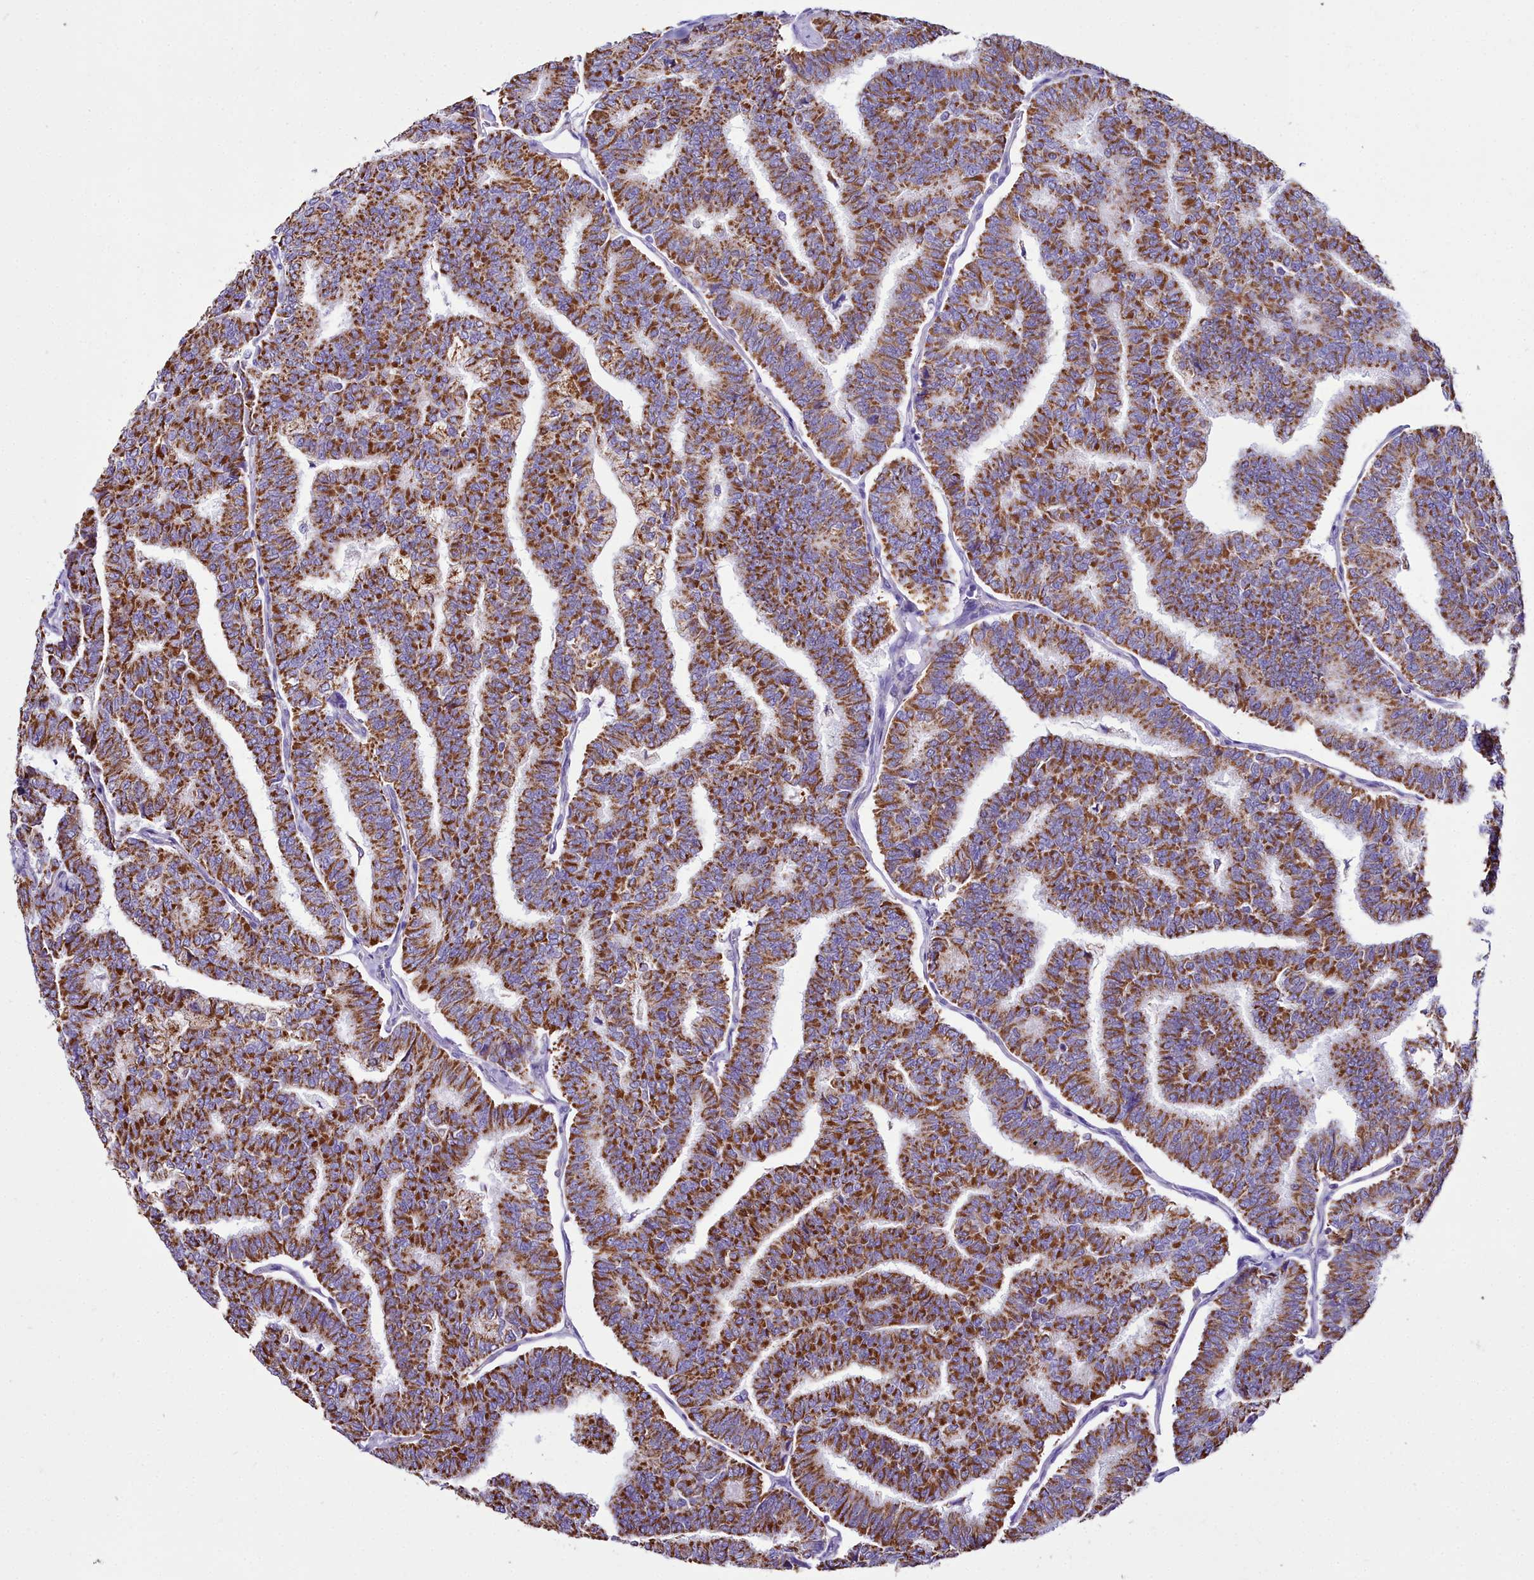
{"staining": {"intensity": "strong", "quantity": ">75%", "location": "cytoplasmic/membranous"}, "tissue": "thyroid cancer", "cell_type": "Tumor cells", "image_type": "cancer", "snomed": [{"axis": "morphology", "description": "Papillary adenocarcinoma, NOS"}, {"axis": "topography", "description": "Thyroid gland"}], "caption": "Protein positivity by IHC displays strong cytoplasmic/membranous expression in about >75% of tumor cells in papillary adenocarcinoma (thyroid). (brown staining indicates protein expression, while blue staining denotes nuclei).", "gene": "WDFY3", "patient": {"sex": "female", "age": 35}}